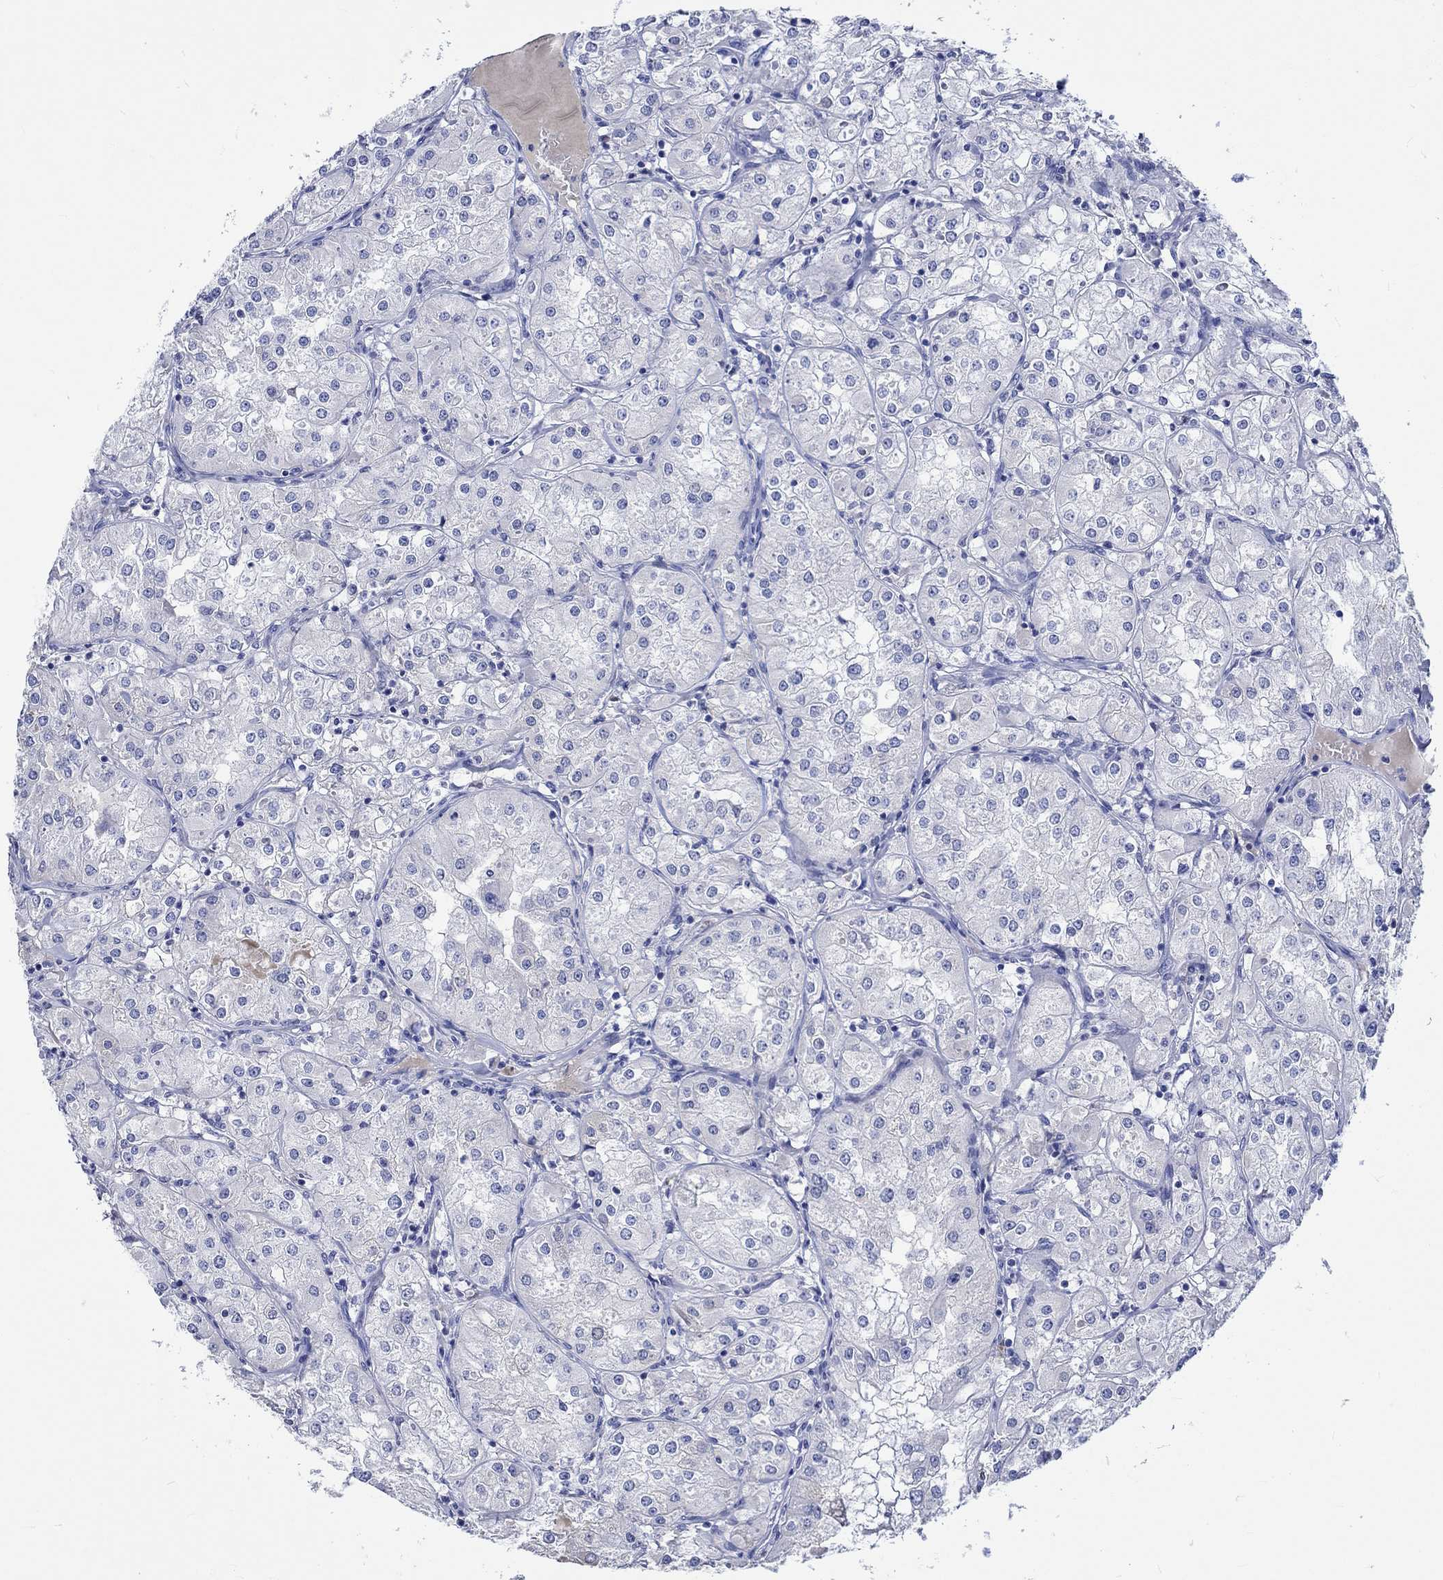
{"staining": {"intensity": "negative", "quantity": "none", "location": "none"}, "tissue": "renal cancer", "cell_type": "Tumor cells", "image_type": "cancer", "snomed": [{"axis": "morphology", "description": "Adenocarcinoma, NOS"}, {"axis": "topography", "description": "Kidney"}], "caption": "The photomicrograph shows no significant expression in tumor cells of renal cancer (adenocarcinoma).", "gene": "KLHL35", "patient": {"sex": "male", "age": 77}}